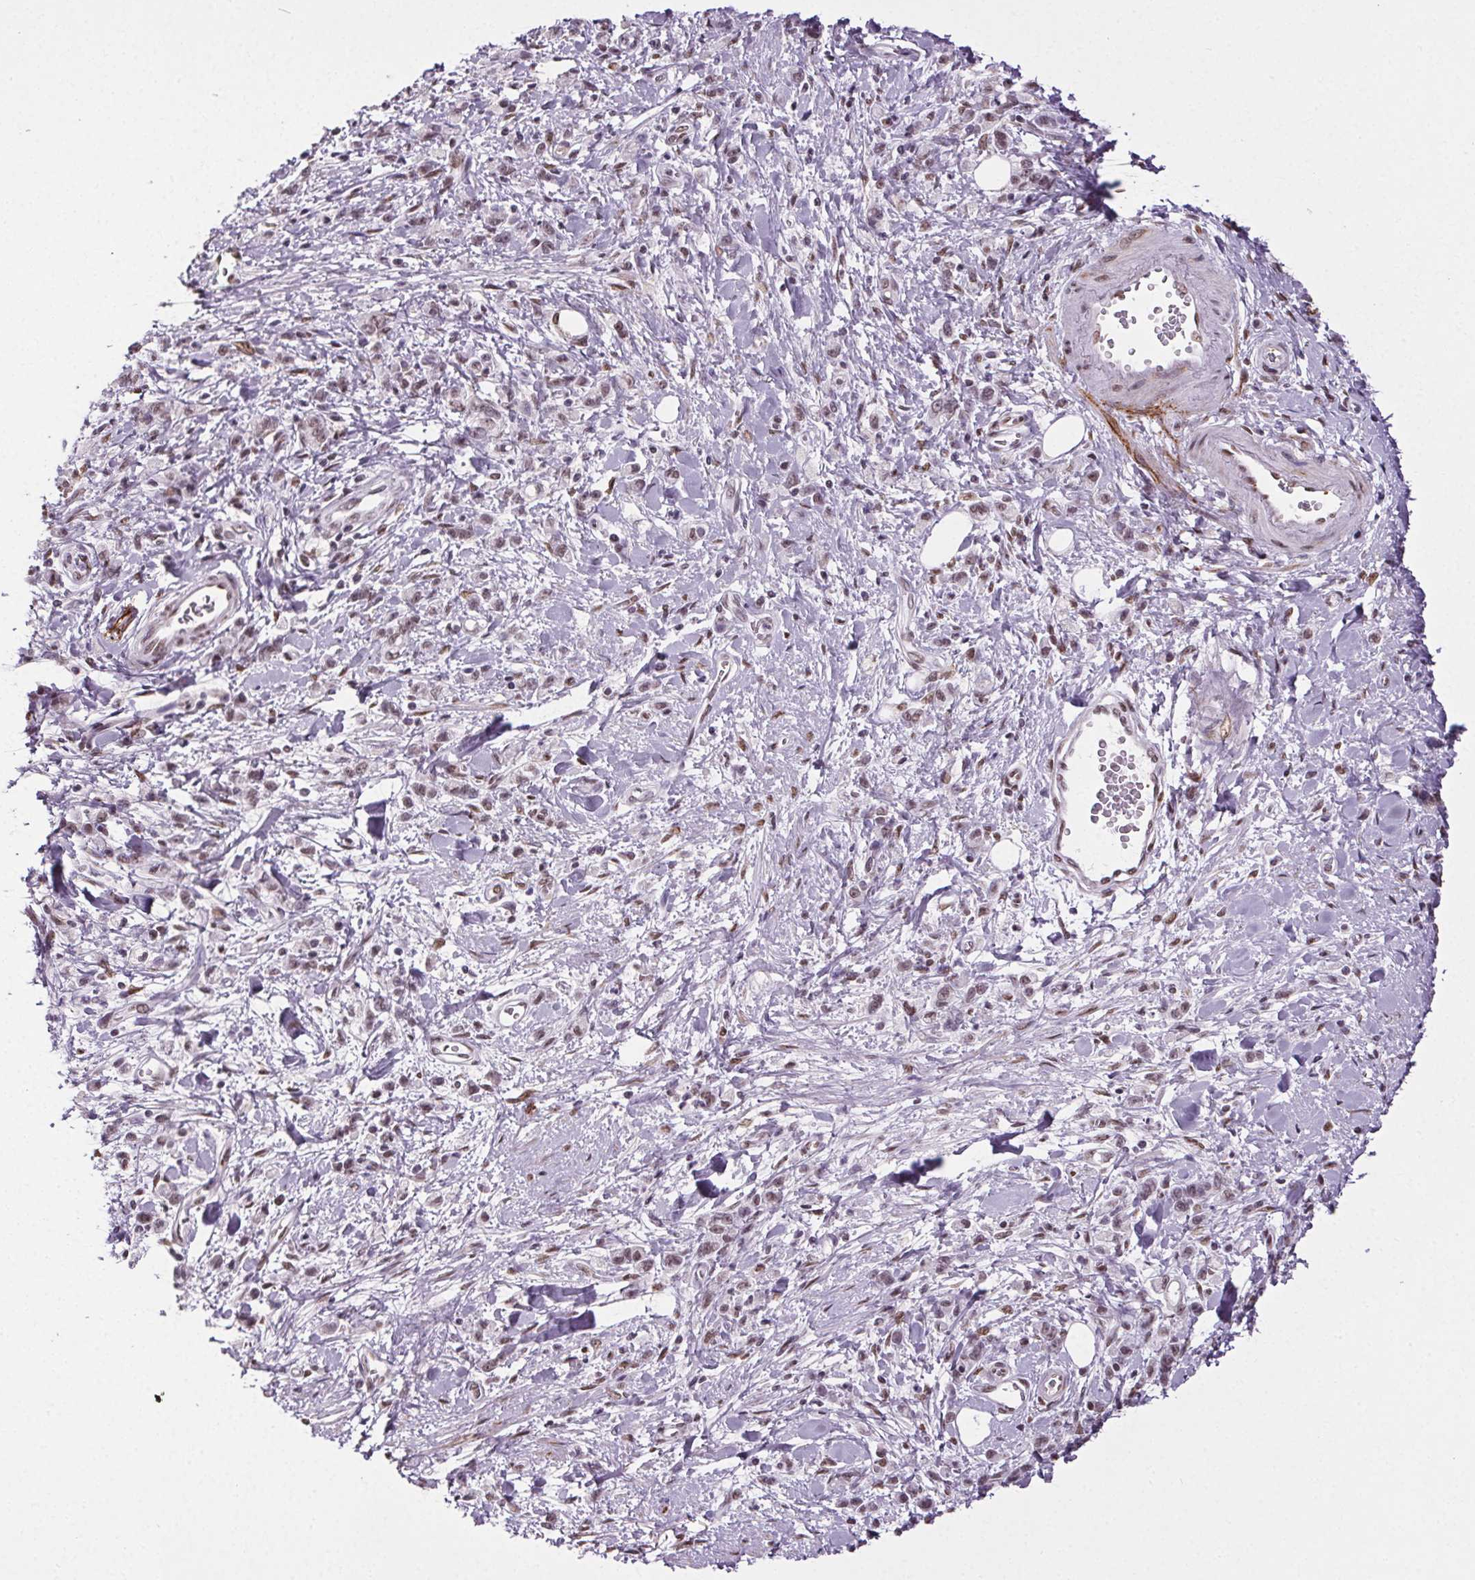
{"staining": {"intensity": "negative", "quantity": "none", "location": "none"}, "tissue": "stomach cancer", "cell_type": "Tumor cells", "image_type": "cancer", "snomed": [{"axis": "morphology", "description": "Adenocarcinoma, NOS"}, {"axis": "topography", "description": "Stomach"}], "caption": "Tumor cells are negative for brown protein staining in adenocarcinoma (stomach).", "gene": "GP6", "patient": {"sex": "male", "age": 77}}